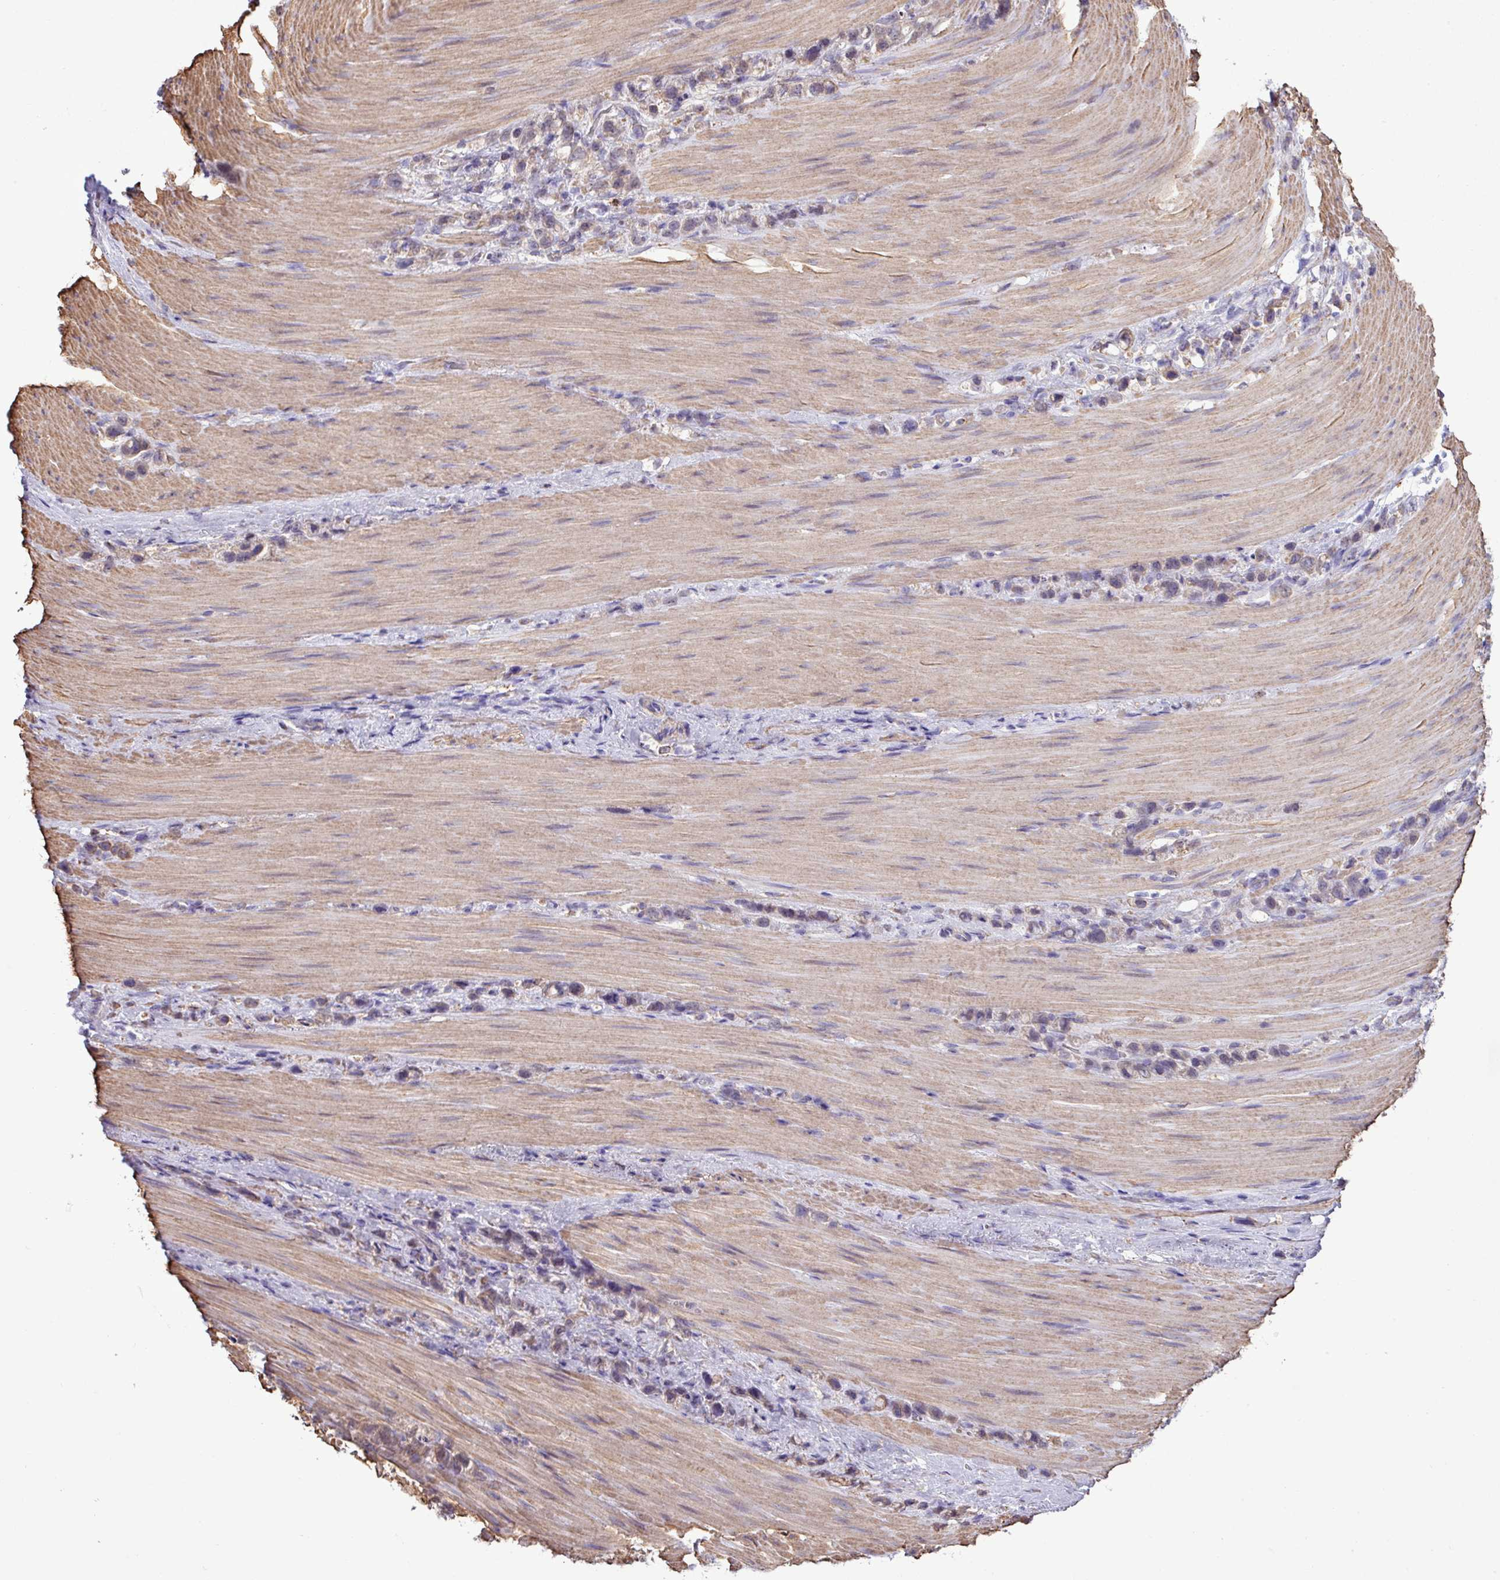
{"staining": {"intensity": "weak", "quantity": "<25%", "location": "cytoplasmic/membranous"}, "tissue": "stomach cancer", "cell_type": "Tumor cells", "image_type": "cancer", "snomed": [{"axis": "morphology", "description": "Adenocarcinoma, NOS"}, {"axis": "topography", "description": "Stomach"}], "caption": "Protein analysis of stomach cancer displays no significant staining in tumor cells. (Stains: DAB IHC with hematoxylin counter stain, Microscopy: brightfield microscopy at high magnification).", "gene": "ZSCAN5A", "patient": {"sex": "female", "age": 65}}